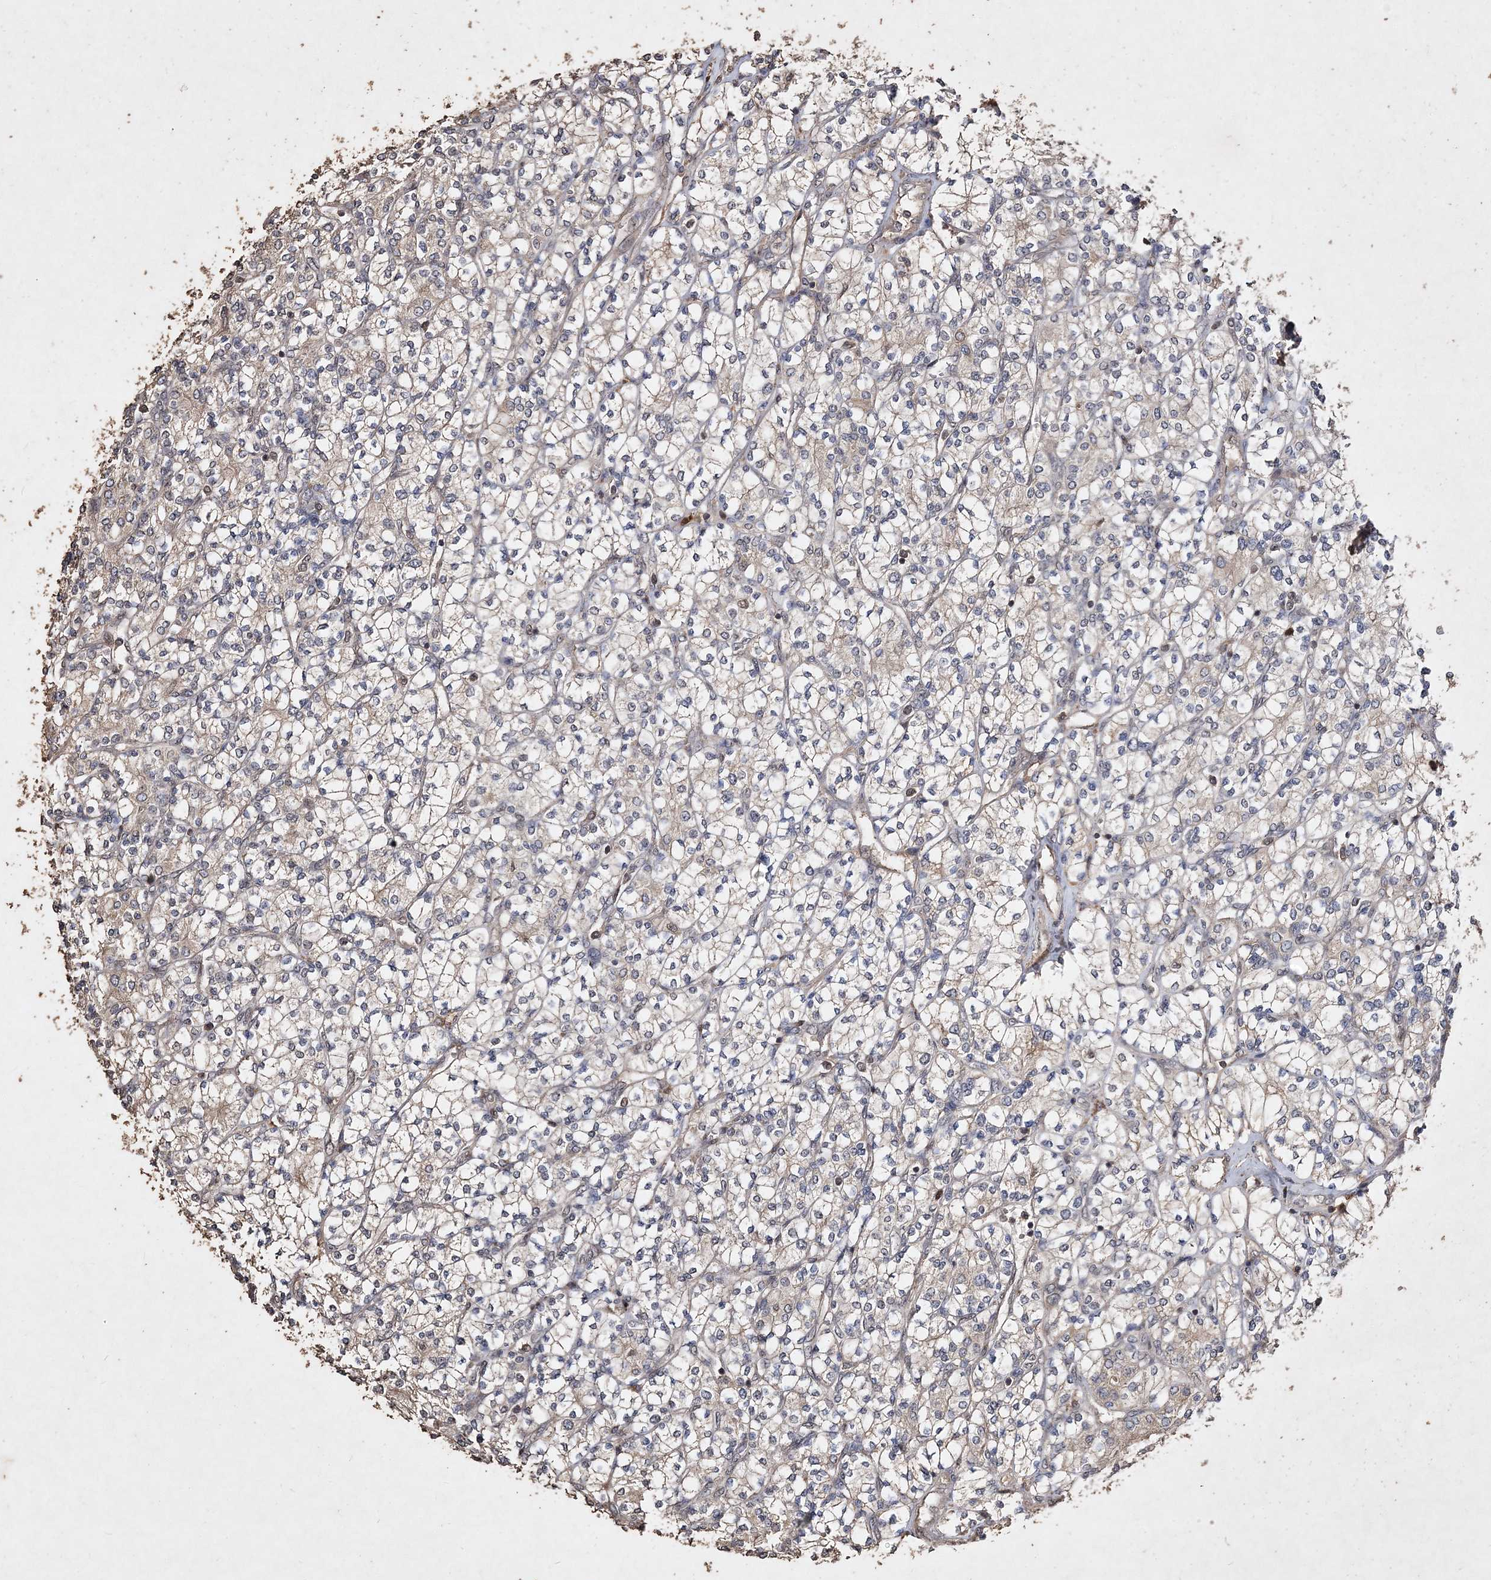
{"staining": {"intensity": "negative", "quantity": "none", "location": "none"}, "tissue": "renal cancer", "cell_type": "Tumor cells", "image_type": "cancer", "snomed": [{"axis": "morphology", "description": "Adenocarcinoma, NOS"}, {"axis": "topography", "description": "Kidney"}], "caption": "Immunohistochemistry (IHC) image of human renal cancer stained for a protein (brown), which displays no positivity in tumor cells. Nuclei are stained in blue.", "gene": "C3orf38", "patient": {"sex": "male", "age": 77}}